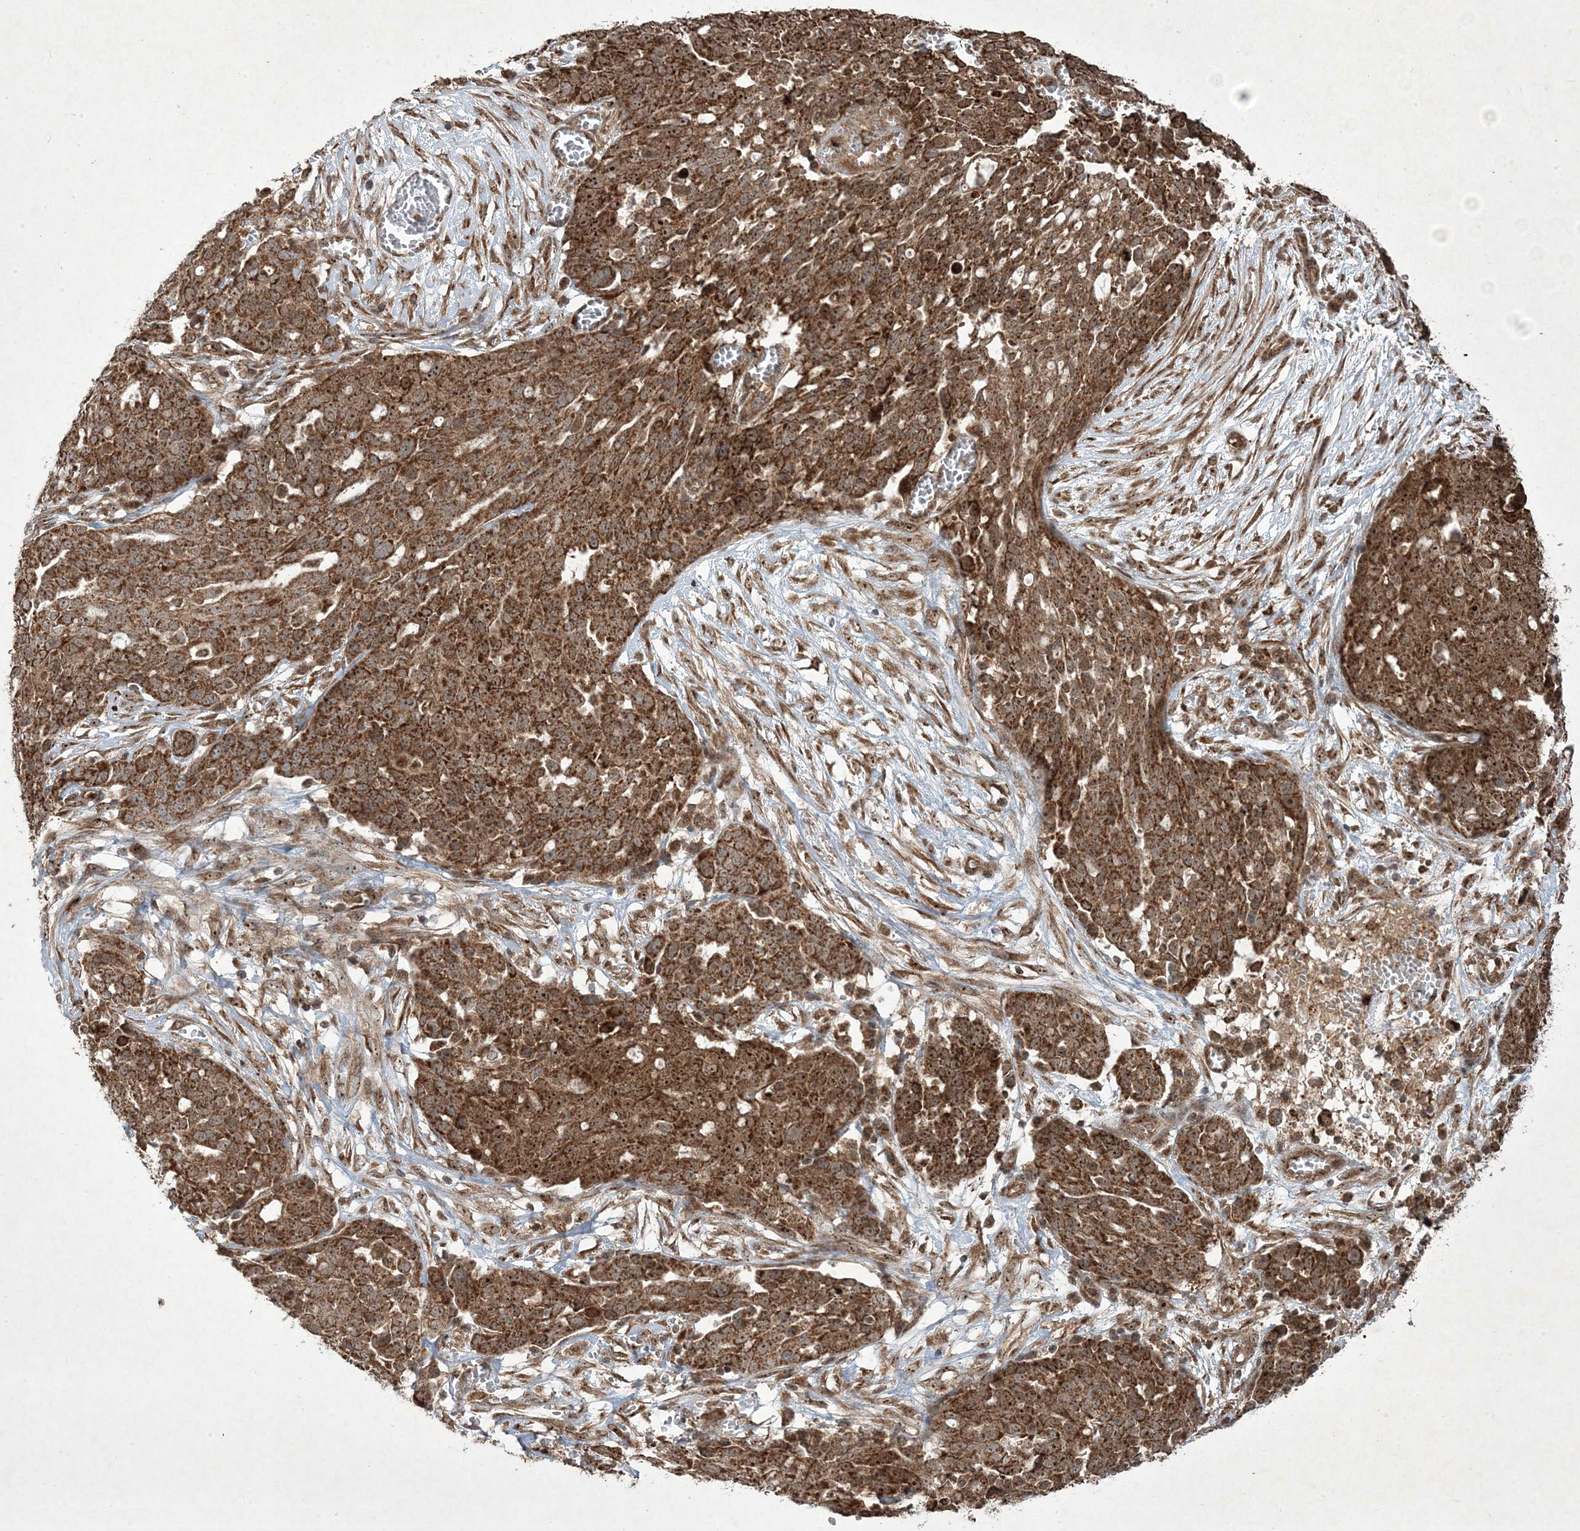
{"staining": {"intensity": "moderate", "quantity": ">75%", "location": "cytoplasmic/membranous,nuclear"}, "tissue": "ovarian cancer", "cell_type": "Tumor cells", "image_type": "cancer", "snomed": [{"axis": "morphology", "description": "Cystadenocarcinoma, serous, NOS"}, {"axis": "topography", "description": "Soft tissue"}, {"axis": "topography", "description": "Ovary"}], "caption": "Serous cystadenocarcinoma (ovarian) was stained to show a protein in brown. There is medium levels of moderate cytoplasmic/membranous and nuclear expression in approximately >75% of tumor cells.", "gene": "PLEKHM2", "patient": {"sex": "female", "age": 57}}